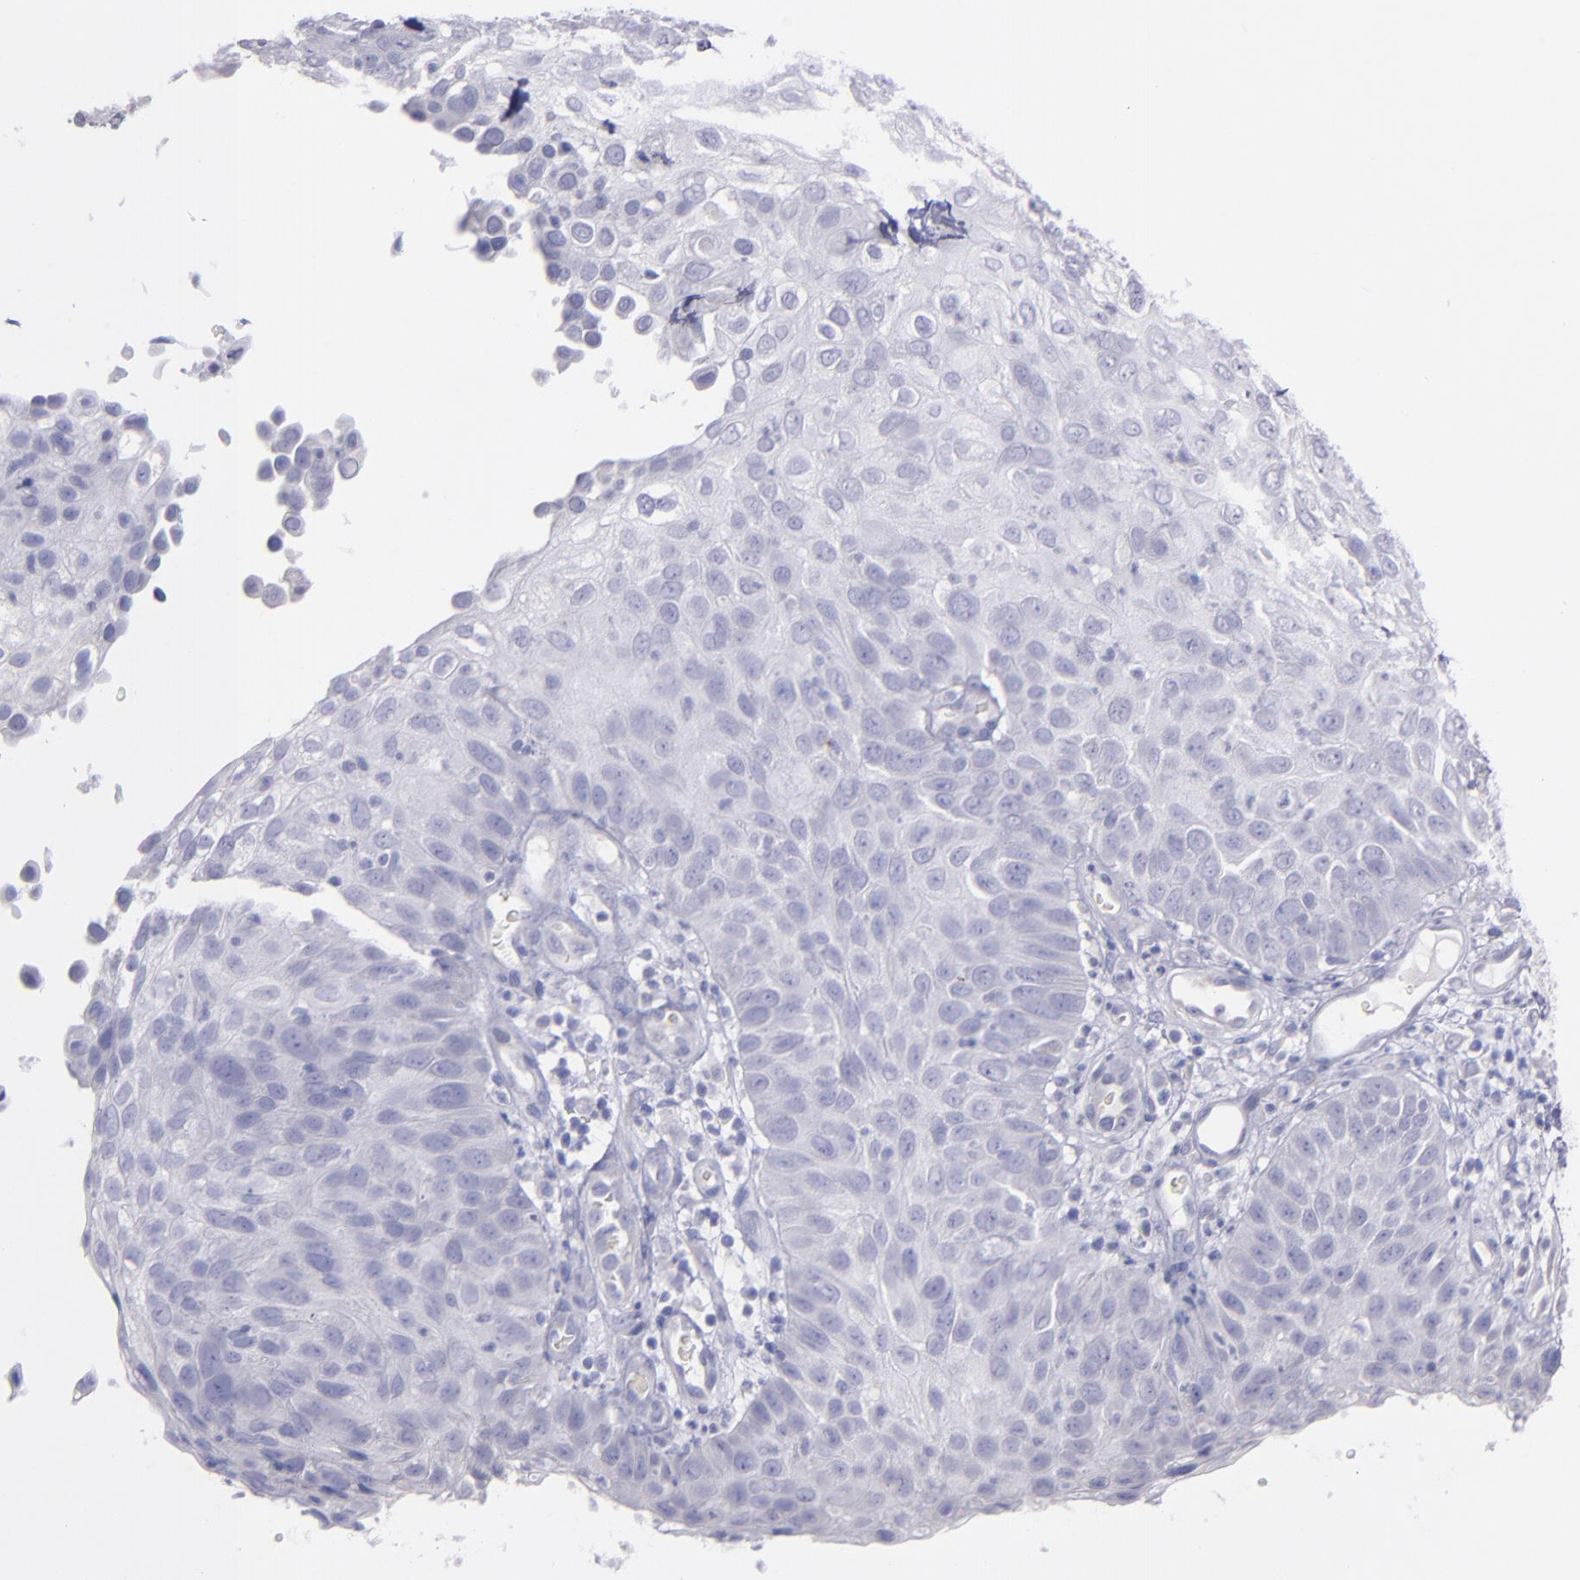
{"staining": {"intensity": "negative", "quantity": "none", "location": "none"}, "tissue": "skin cancer", "cell_type": "Tumor cells", "image_type": "cancer", "snomed": [{"axis": "morphology", "description": "Squamous cell carcinoma, NOS"}, {"axis": "topography", "description": "Skin"}], "caption": "Image shows no protein positivity in tumor cells of squamous cell carcinoma (skin) tissue.", "gene": "SNAP25", "patient": {"sex": "male", "age": 87}}